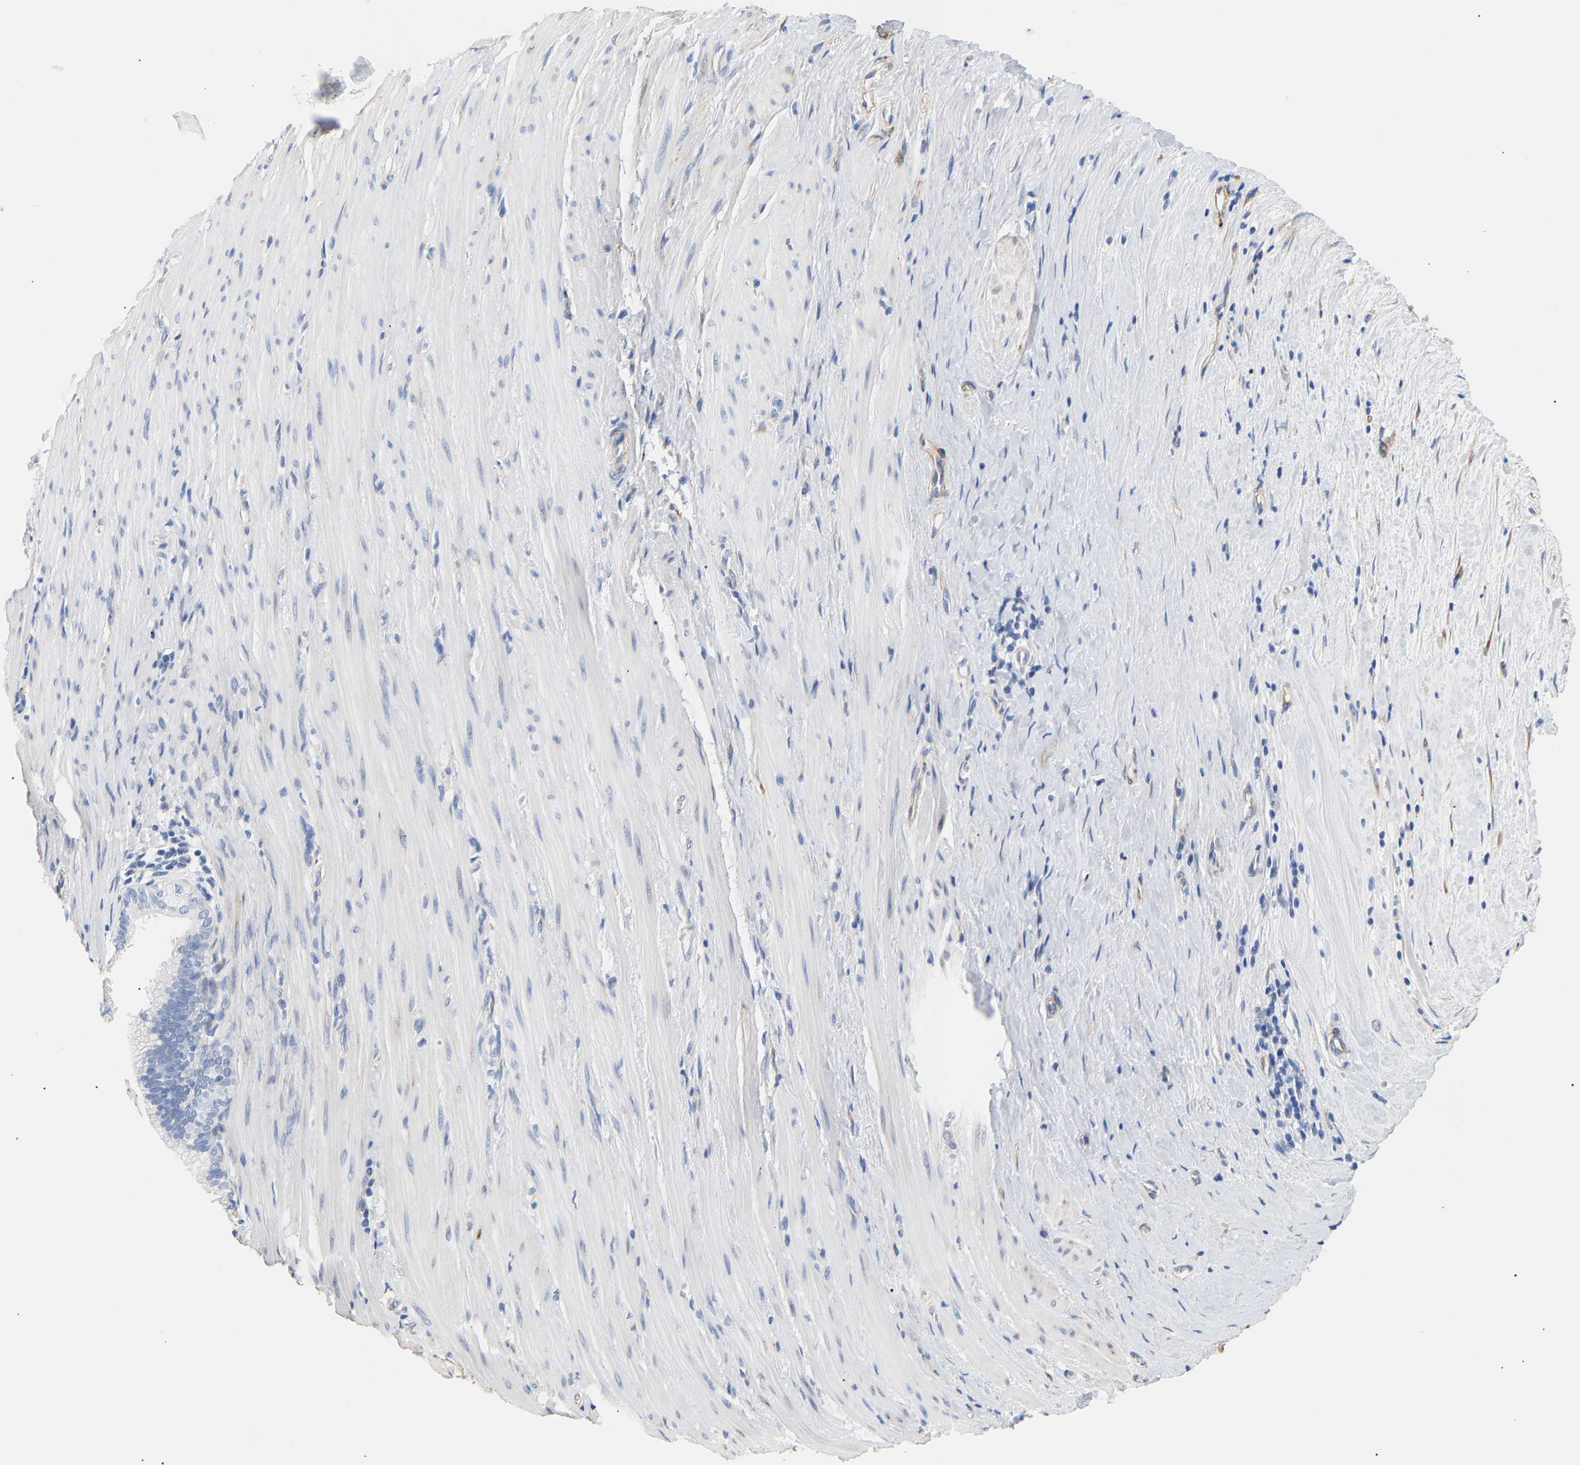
{"staining": {"intensity": "negative", "quantity": "none", "location": "none"}, "tissue": "pancreatic cancer", "cell_type": "Tumor cells", "image_type": "cancer", "snomed": [{"axis": "morphology", "description": "Adenocarcinoma, NOS"}, {"axis": "topography", "description": "Pancreas"}], "caption": "IHC histopathology image of neoplastic tissue: human pancreatic cancer (adenocarcinoma) stained with DAB (3,3'-diaminobenzidine) demonstrates no significant protein positivity in tumor cells. Nuclei are stained in blue.", "gene": "IGFBP7", "patient": {"sex": "male", "age": 69}}